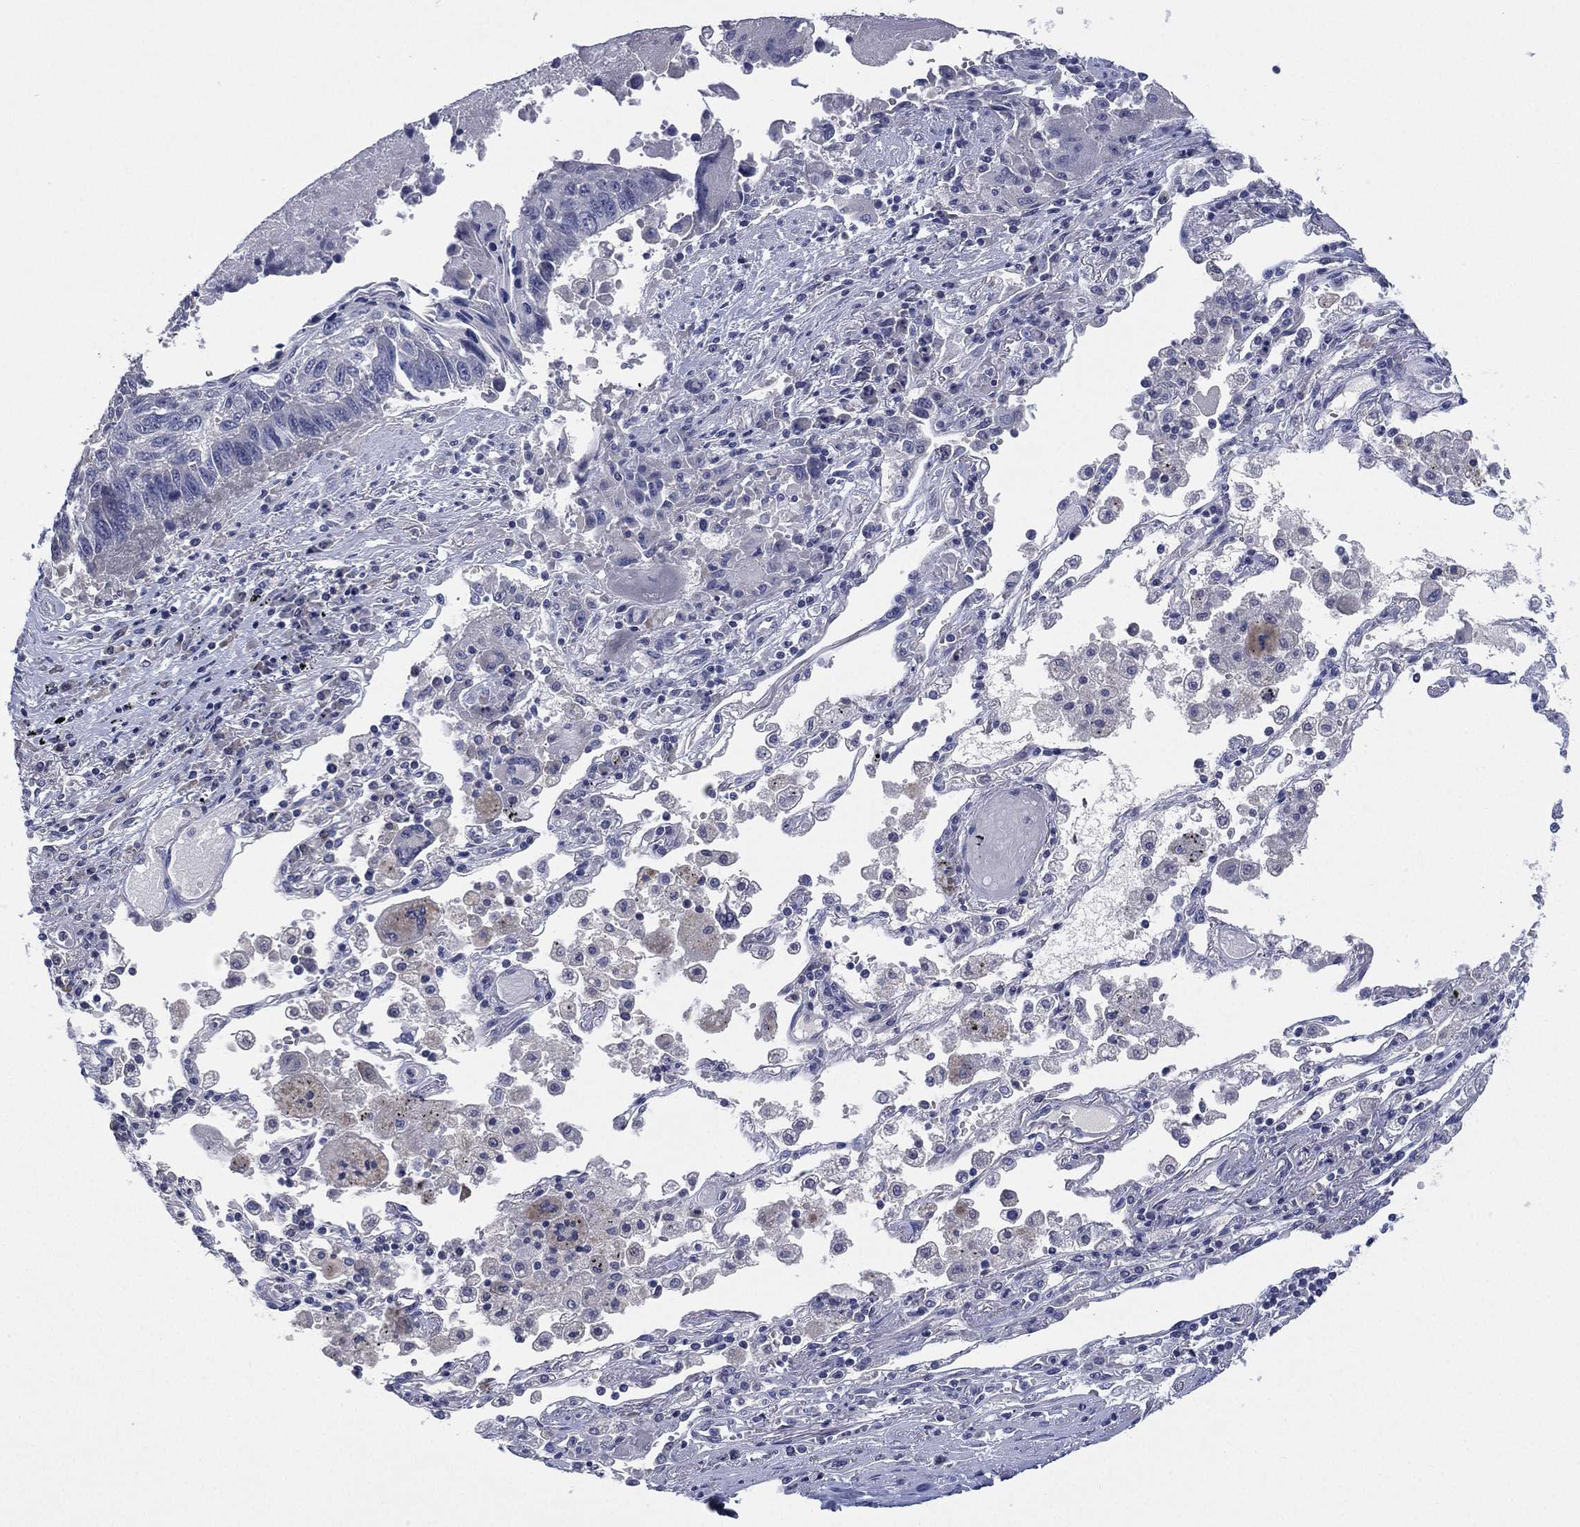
{"staining": {"intensity": "negative", "quantity": "none", "location": "none"}, "tissue": "lung cancer", "cell_type": "Tumor cells", "image_type": "cancer", "snomed": [{"axis": "morphology", "description": "Squamous cell carcinoma, NOS"}, {"axis": "topography", "description": "Lung"}], "caption": "Tumor cells show no significant staining in lung cancer.", "gene": "KRT35", "patient": {"sex": "male", "age": 73}}